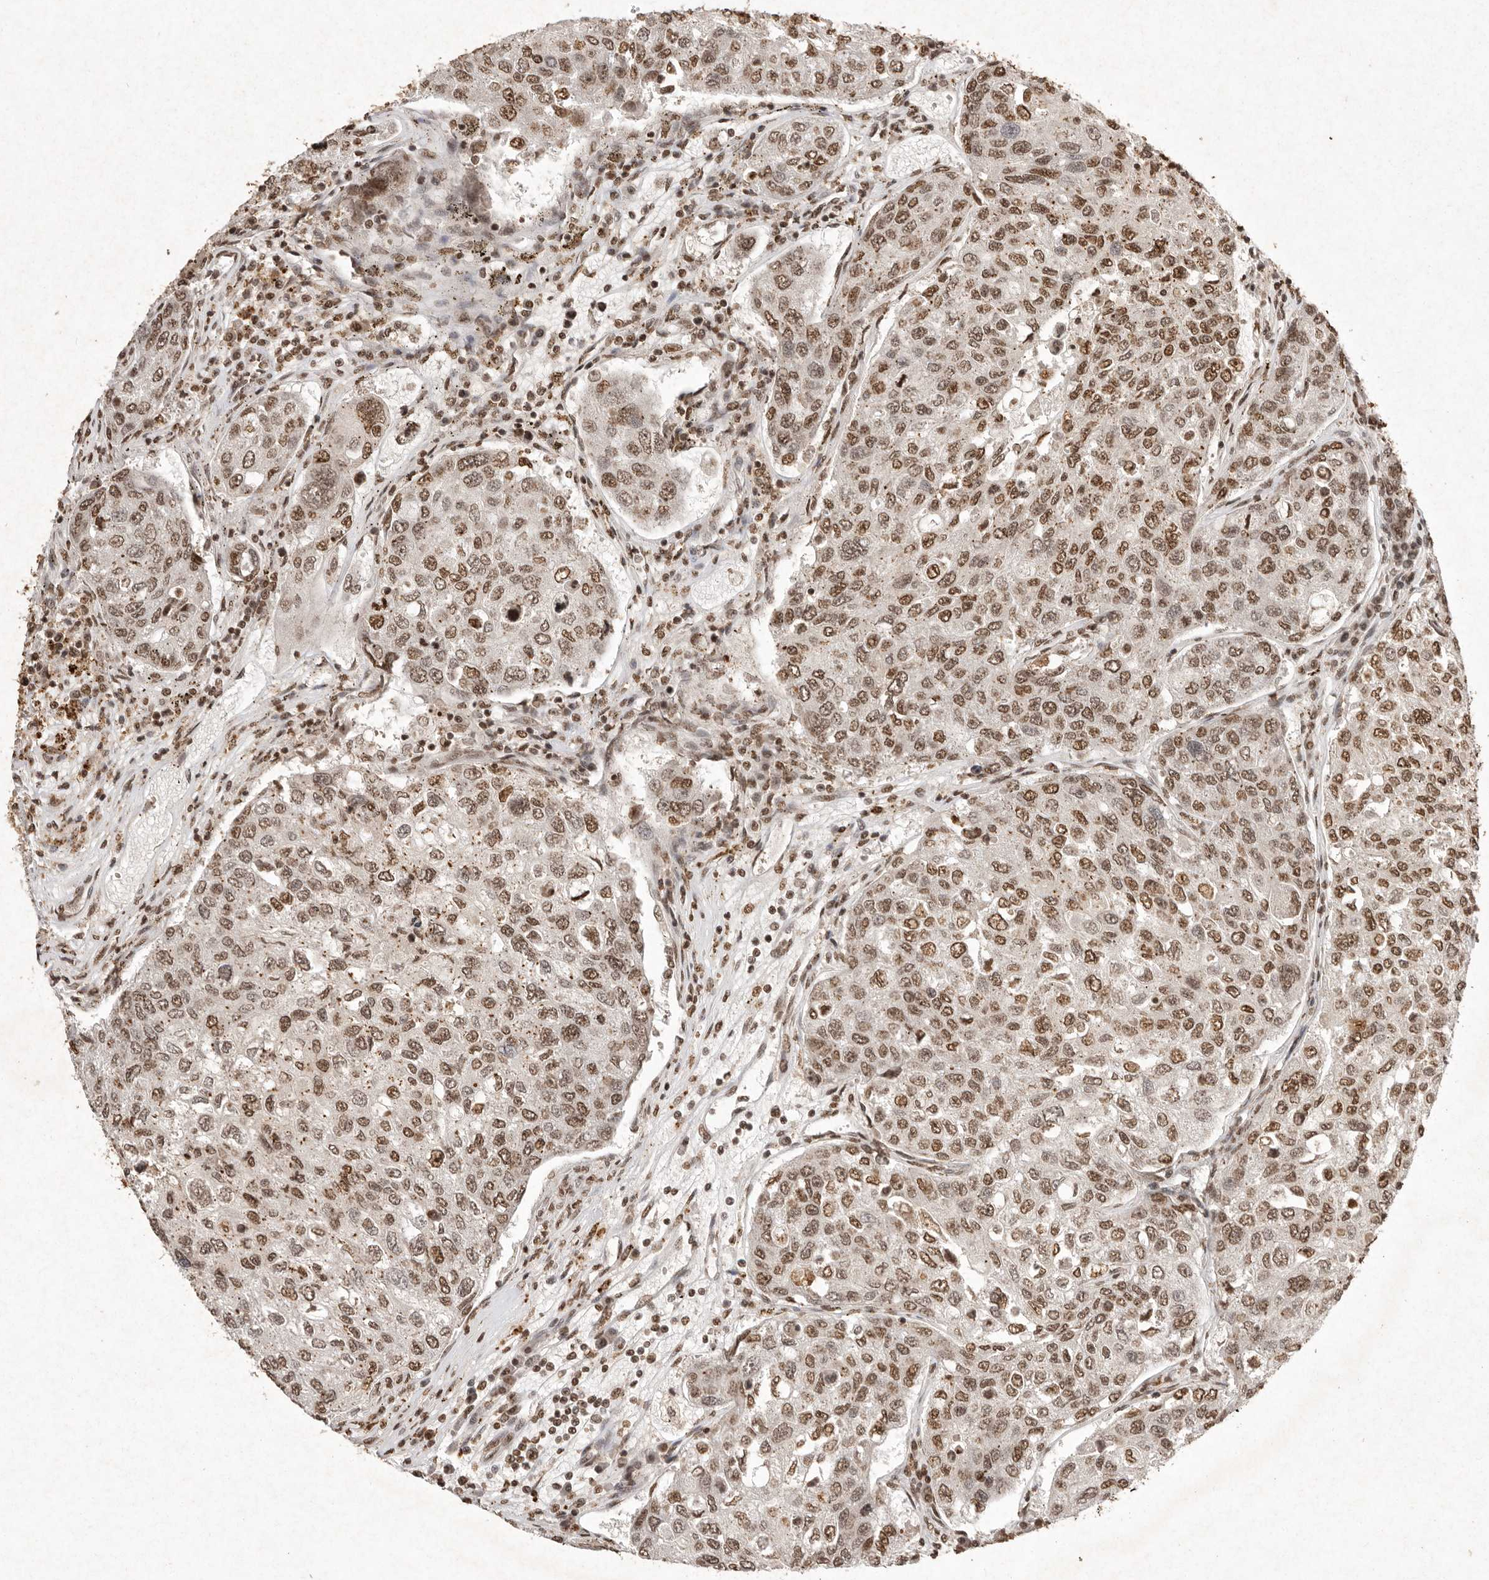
{"staining": {"intensity": "moderate", "quantity": ">75%", "location": "nuclear"}, "tissue": "urothelial cancer", "cell_type": "Tumor cells", "image_type": "cancer", "snomed": [{"axis": "morphology", "description": "Urothelial carcinoma, High grade"}, {"axis": "topography", "description": "Lymph node"}, {"axis": "topography", "description": "Urinary bladder"}], "caption": "An IHC image of neoplastic tissue is shown. Protein staining in brown highlights moderate nuclear positivity in urothelial carcinoma (high-grade) within tumor cells.", "gene": "NKX3-2", "patient": {"sex": "male", "age": 51}}